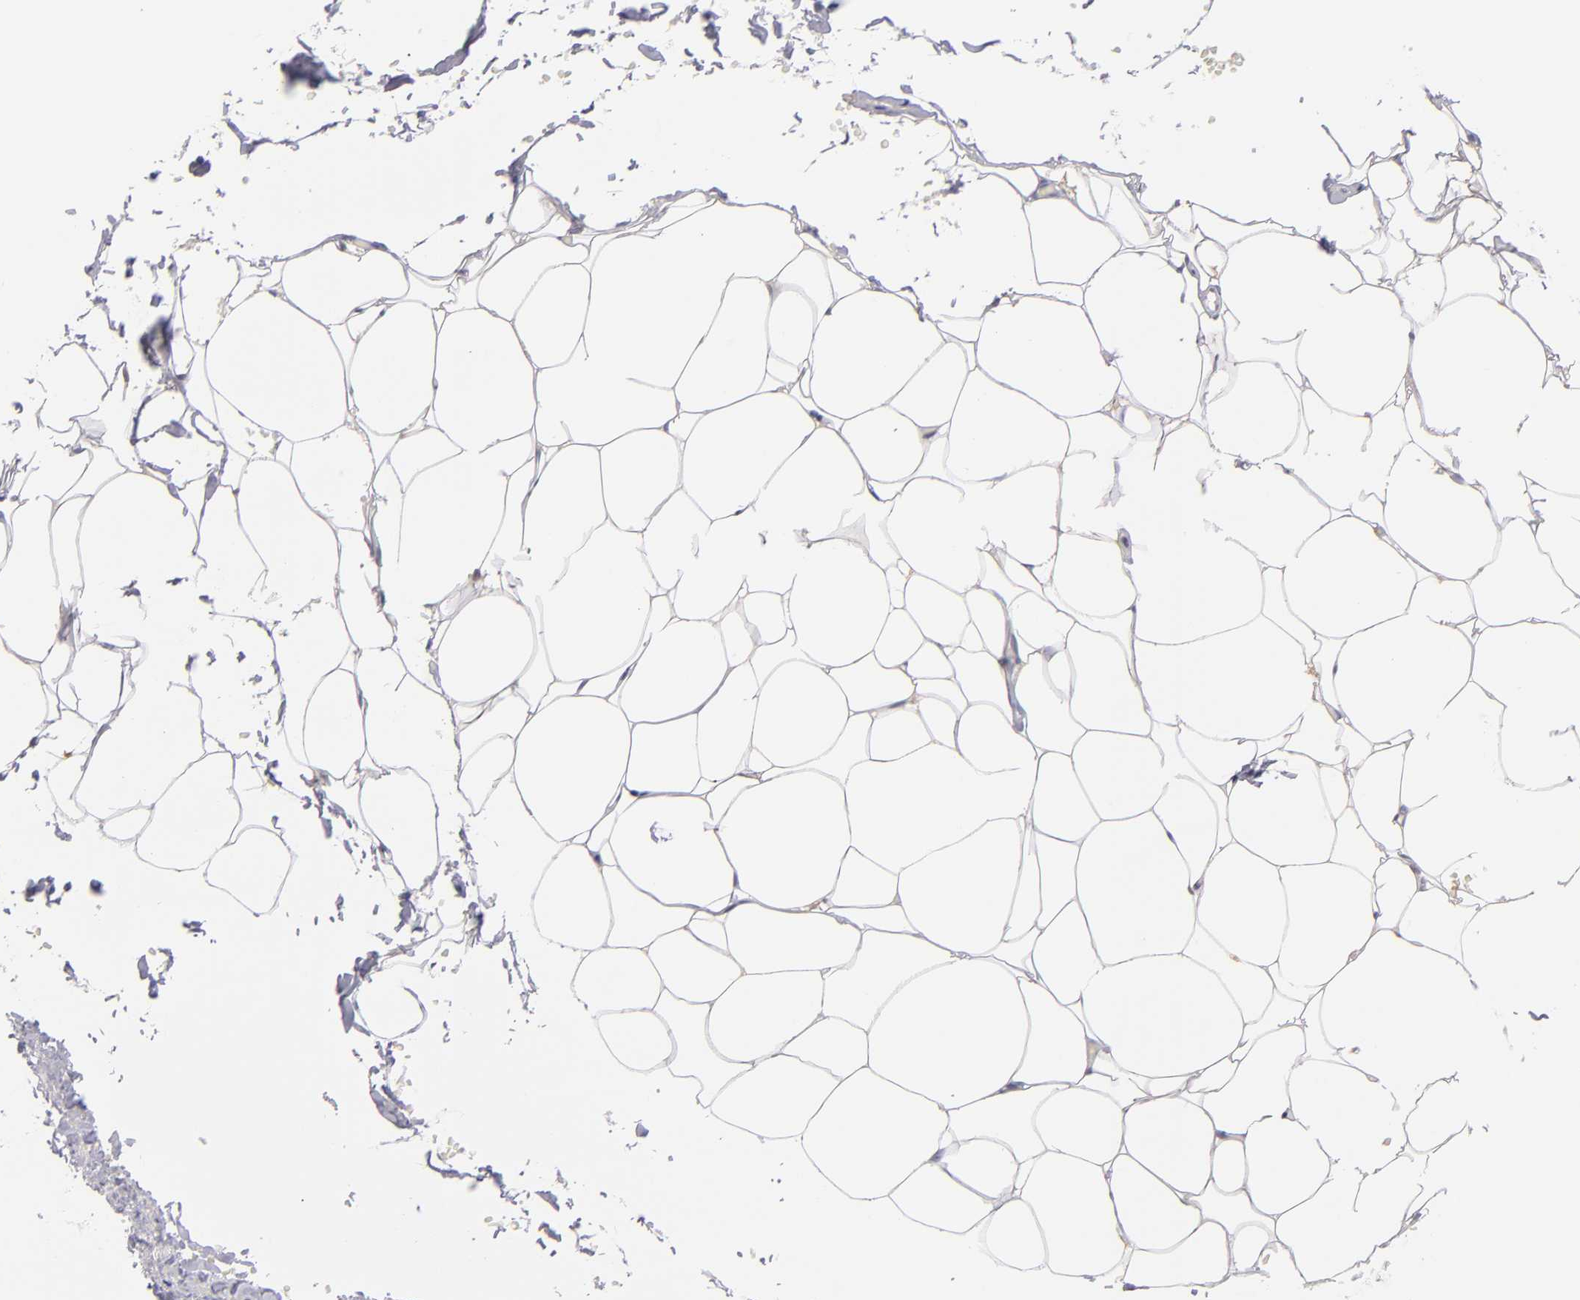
{"staining": {"intensity": "weak", "quantity": ">75%", "location": "cytoplasmic/membranous"}, "tissue": "adipose tissue", "cell_type": "Adipocytes", "image_type": "normal", "snomed": [{"axis": "morphology", "description": "Normal tissue, NOS"}, {"axis": "topography", "description": "Soft tissue"}, {"axis": "topography", "description": "Peripheral nerve tissue"}], "caption": "Immunohistochemical staining of normal adipose tissue exhibits weak cytoplasmic/membranous protein positivity in about >75% of adipocytes. Using DAB (3,3'-diaminobenzidine) (brown) and hematoxylin (blue) stains, captured at high magnification using brightfield microscopy.", "gene": "PRKCD", "patient": {"sex": "female", "age": 68}}